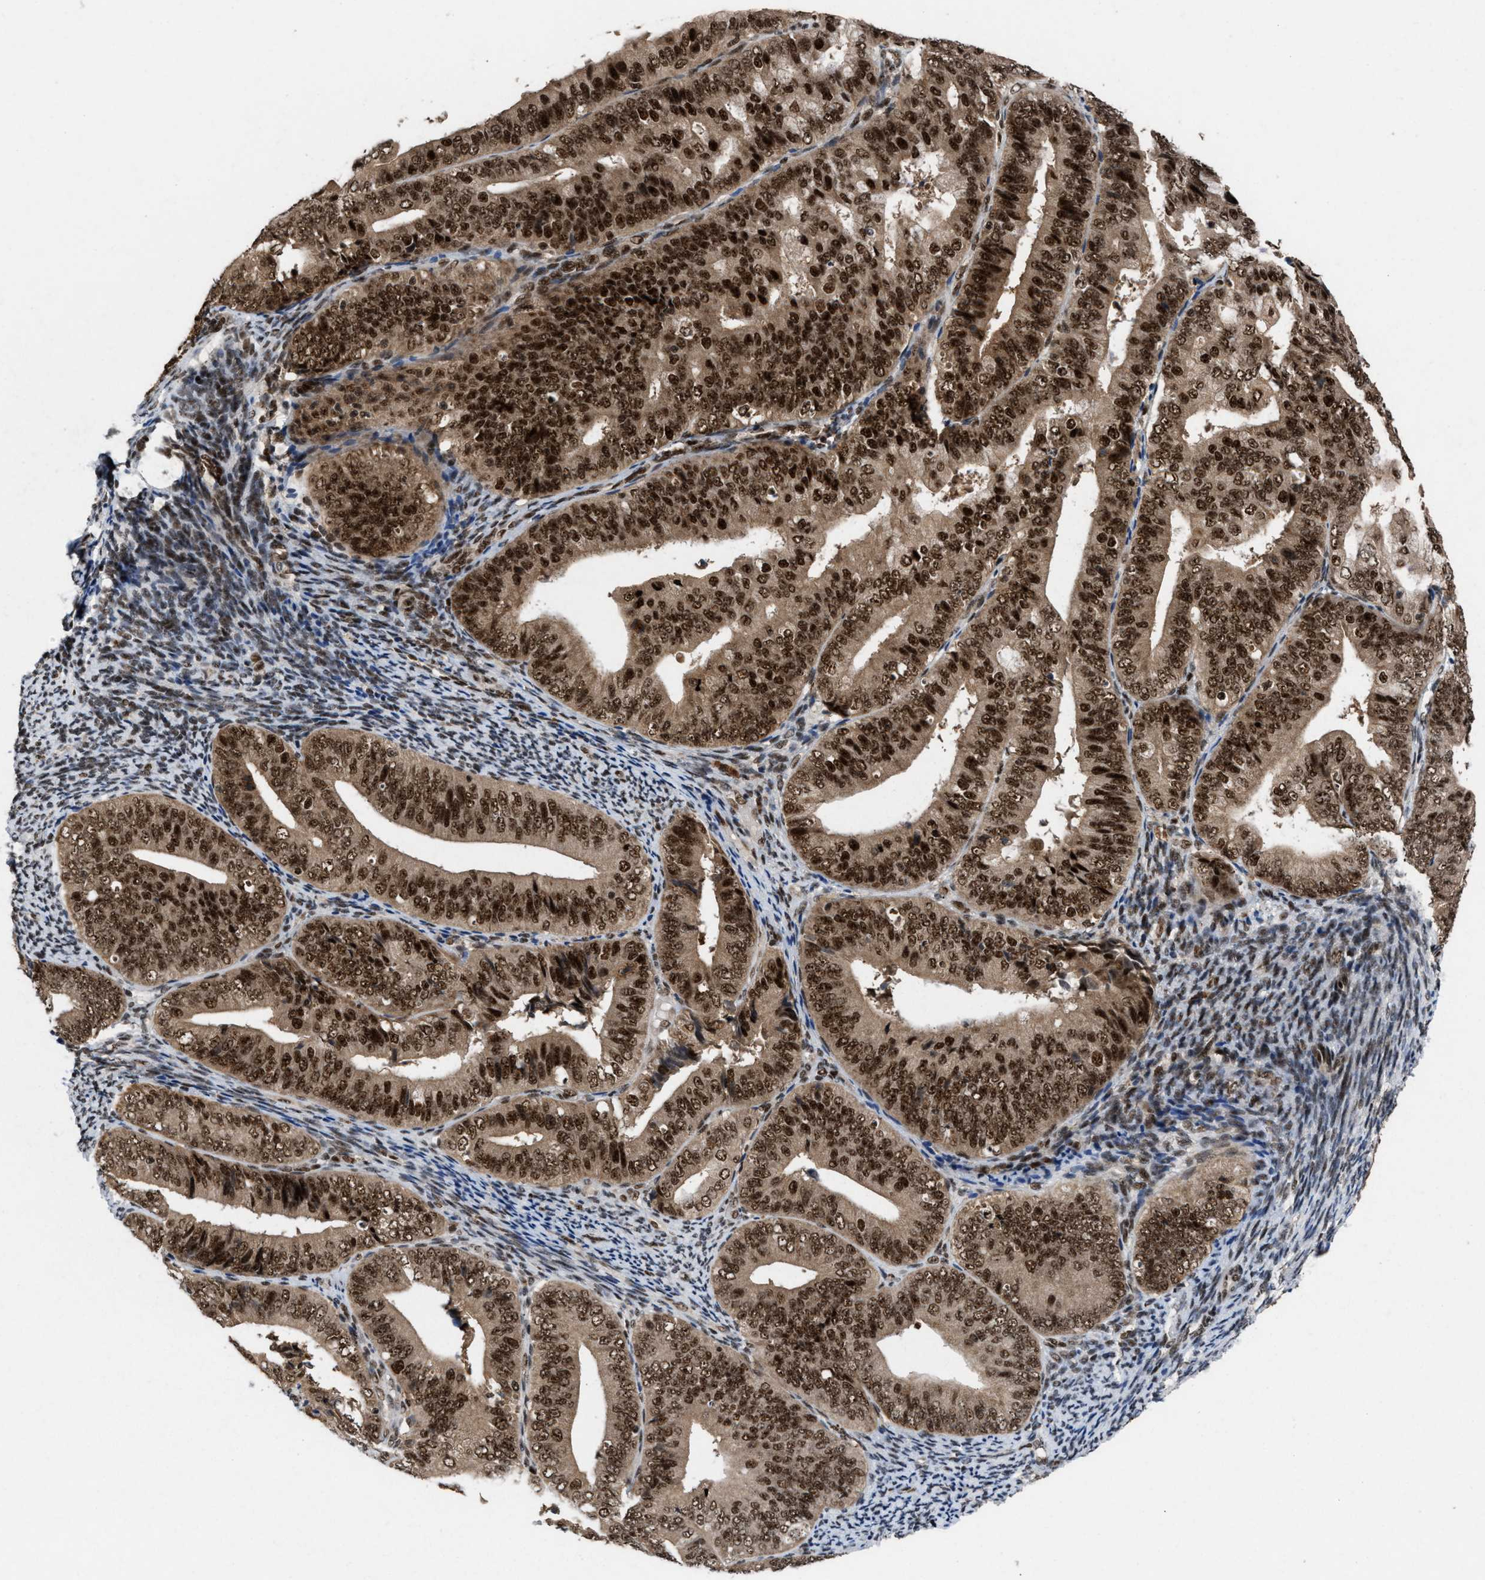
{"staining": {"intensity": "strong", "quantity": ">75%", "location": "cytoplasmic/membranous,nuclear"}, "tissue": "endometrial cancer", "cell_type": "Tumor cells", "image_type": "cancer", "snomed": [{"axis": "morphology", "description": "Adenocarcinoma, NOS"}, {"axis": "topography", "description": "Endometrium"}], "caption": "Protein expression analysis of human endometrial cancer (adenocarcinoma) reveals strong cytoplasmic/membranous and nuclear positivity in approximately >75% of tumor cells.", "gene": "PRPF4", "patient": {"sex": "female", "age": 63}}